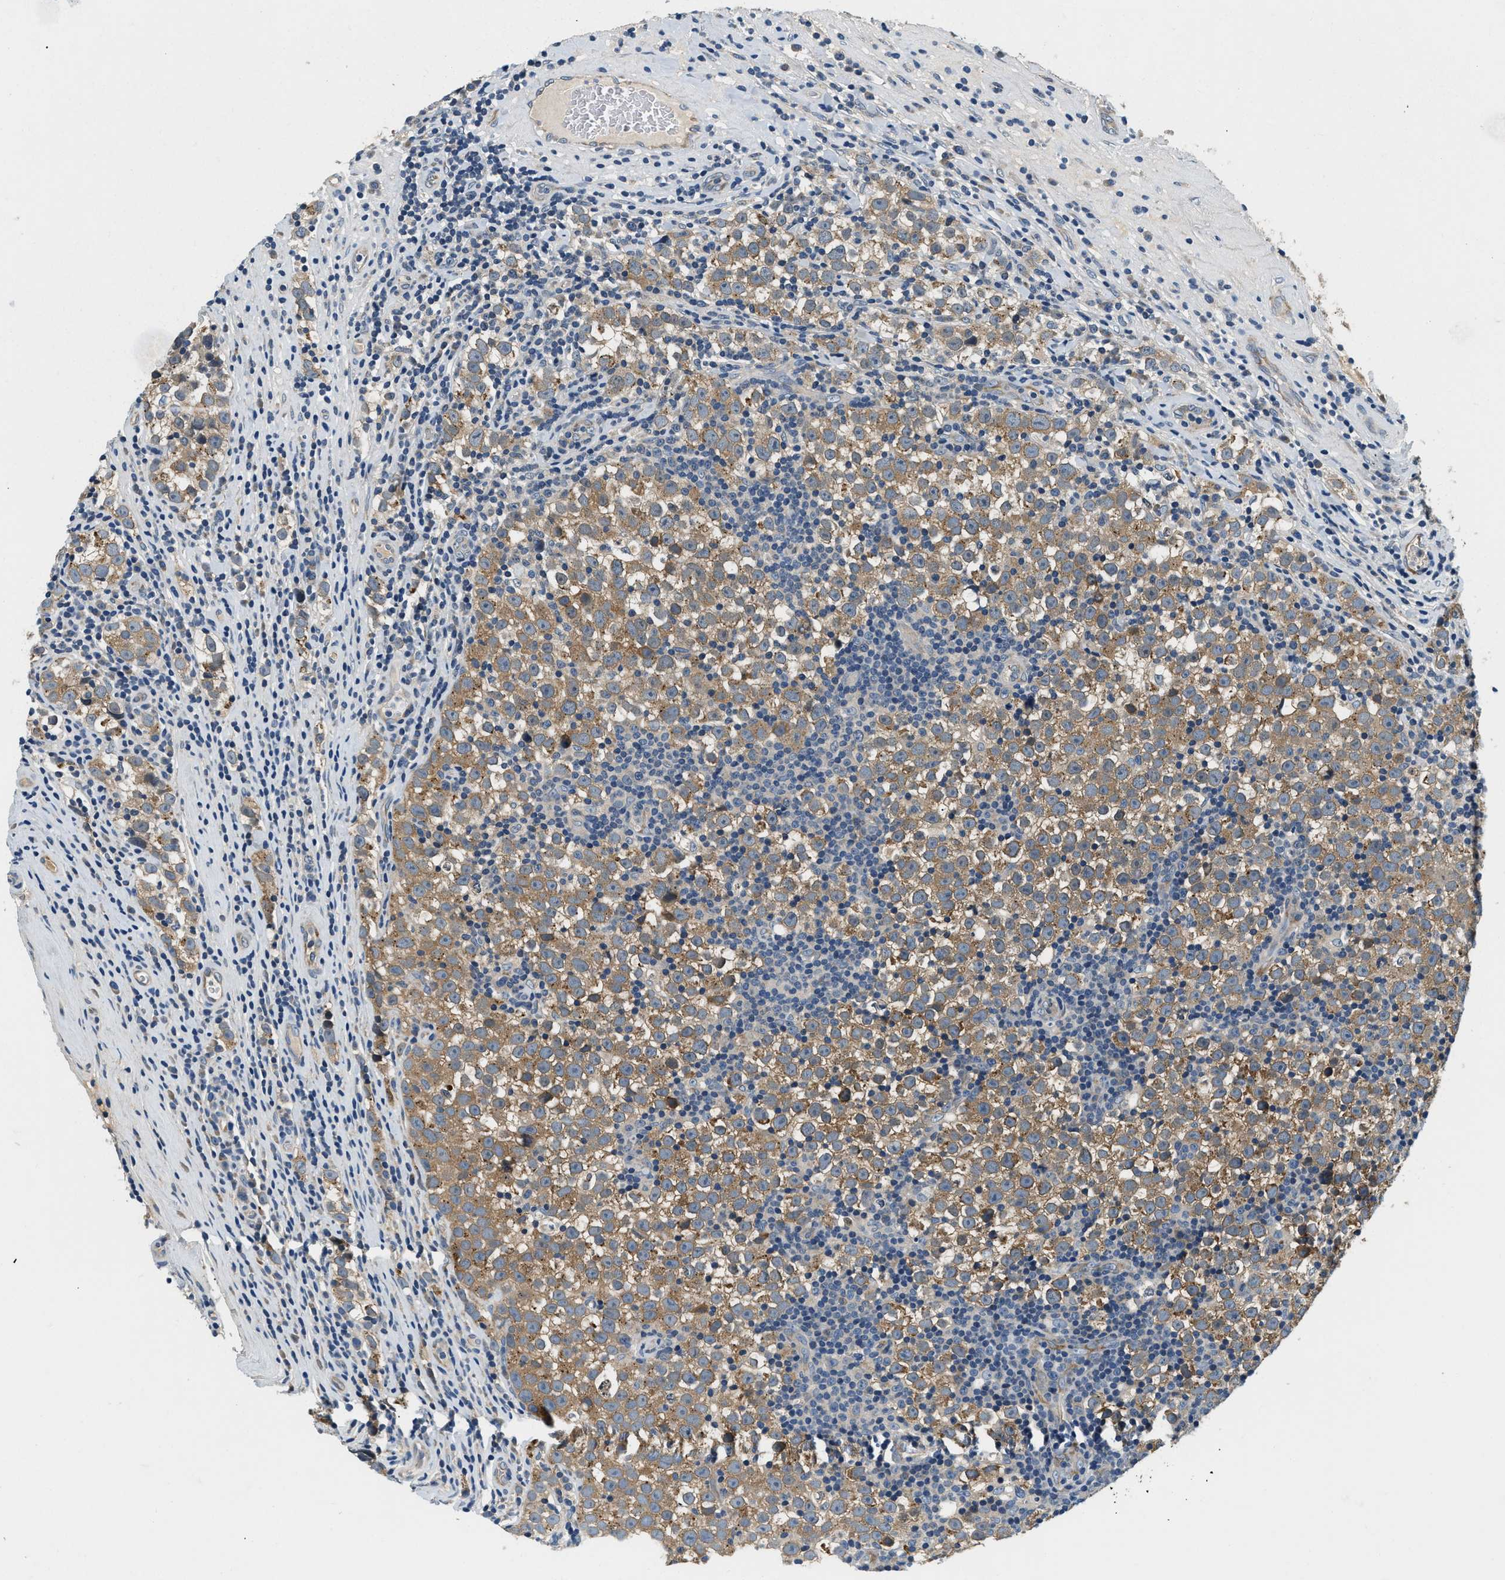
{"staining": {"intensity": "moderate", "quantity": ">75%", "location": "cytoplasmic/membranous"}, "tissue": "testis cancer", "cell_type": "Tumor cells", "image_type": "cancer", "snomed": [{"axis": "morphology", "description": "Normal tissue, NOS"}, {"axis": "morphology", "description": "Seminoma, NOS"}, {"axis": "topography", "description": "Testis"}], "caption": "Moderate cytoplasmic/membranous positivity for a protein is appreciated in approximately >75% of tumor cells of testis cancer using immunohistochemistry (IHC).", "gene": "YAE1", "patient": {"sex": "male", "age": 43}}